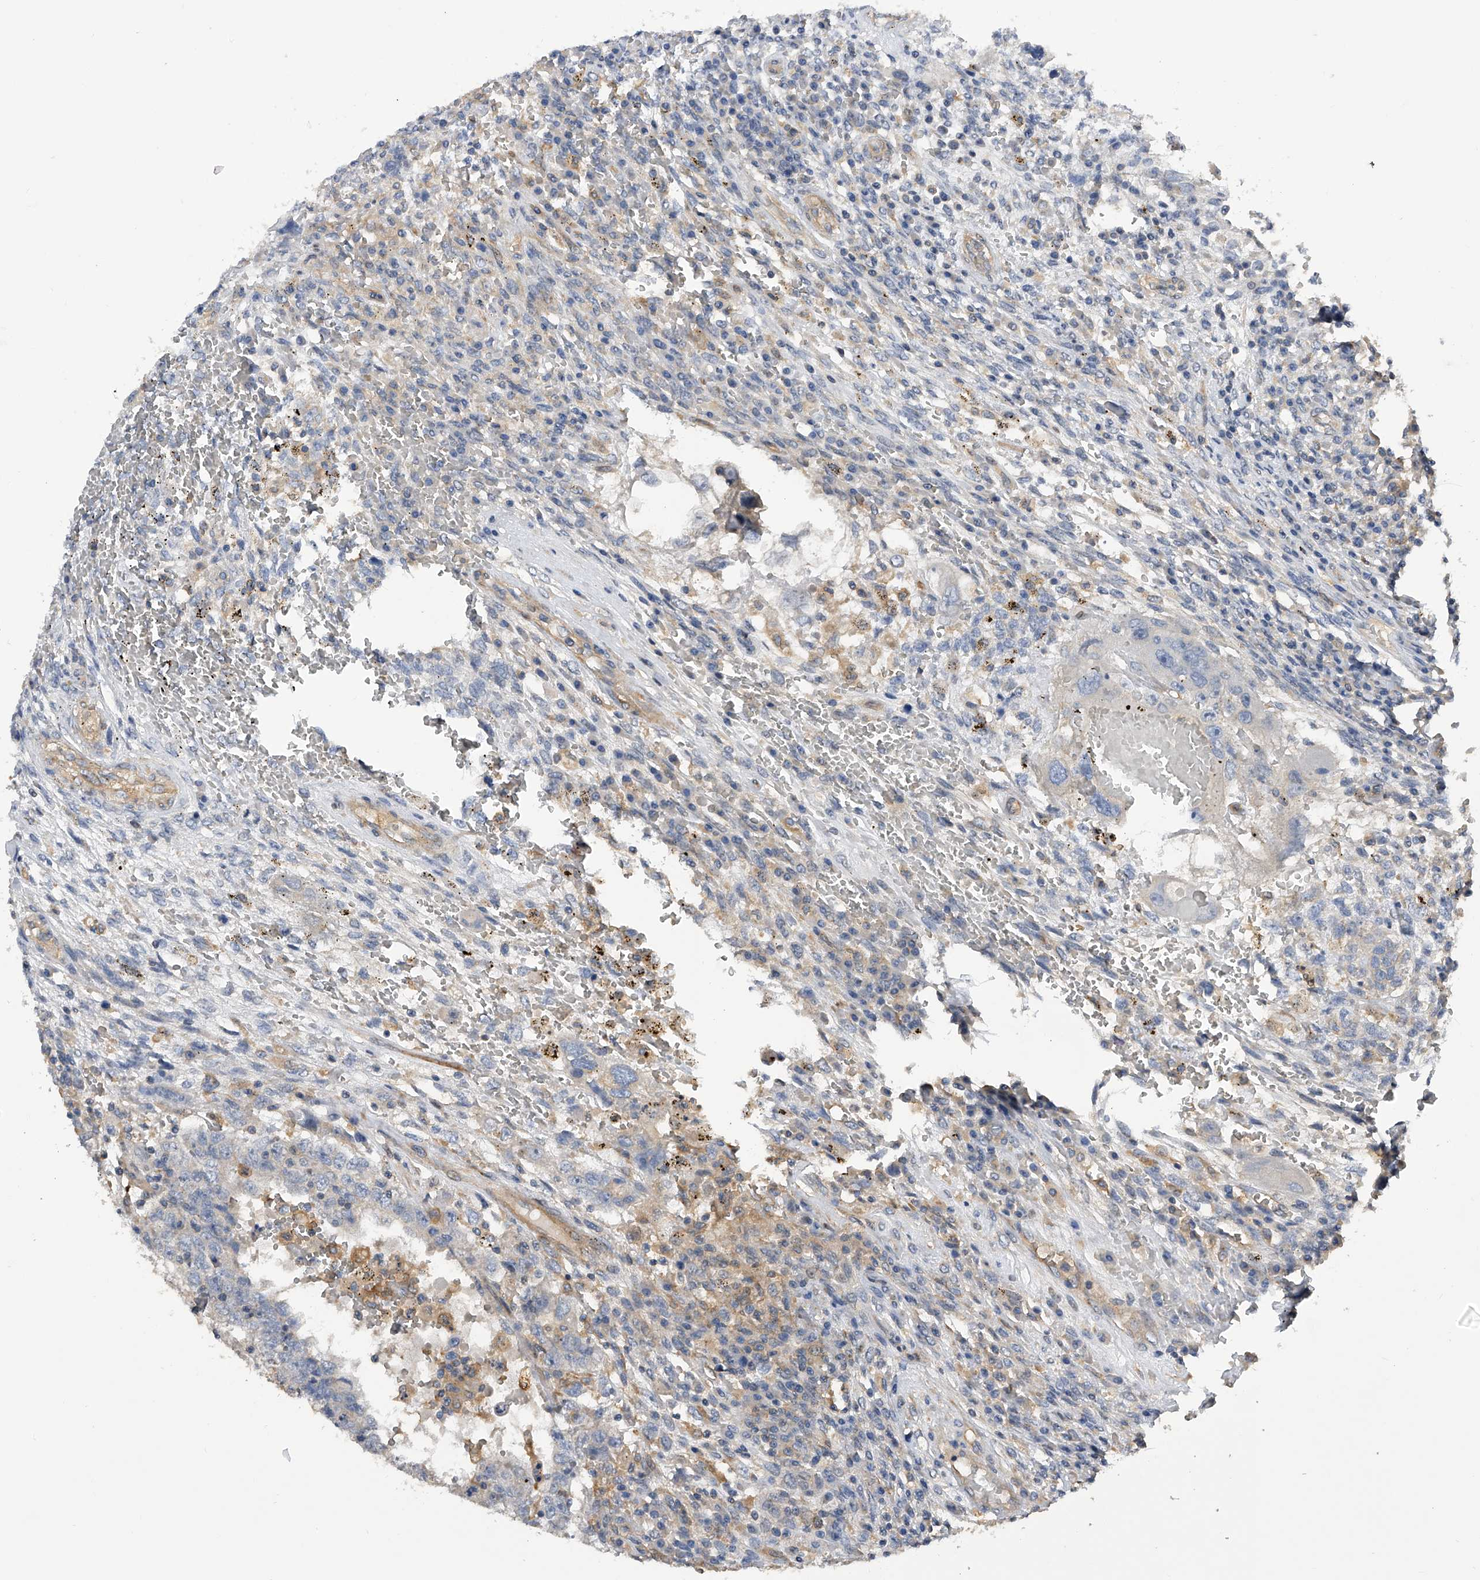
{"staining": {"intensity": "negative", "quantity": "none", "location": "none"}, "tissue": "testis cancer", "cell_type": "Tumor cells", "image_type": "cancer", "snomed": [{"axis": "morphology", "description": "Carcinoma, Embryonal, NOS"}, {"axis": "topography", "description": "Testis"}], "caption": "Immunohistochemistry (IHC) image of human testis embryonal carcinoma stained for a protein (brown), which demonstrates no expression in tumor cells.", "gene": "PTPRA", "patient": {"sex": "male", "age": 26}}